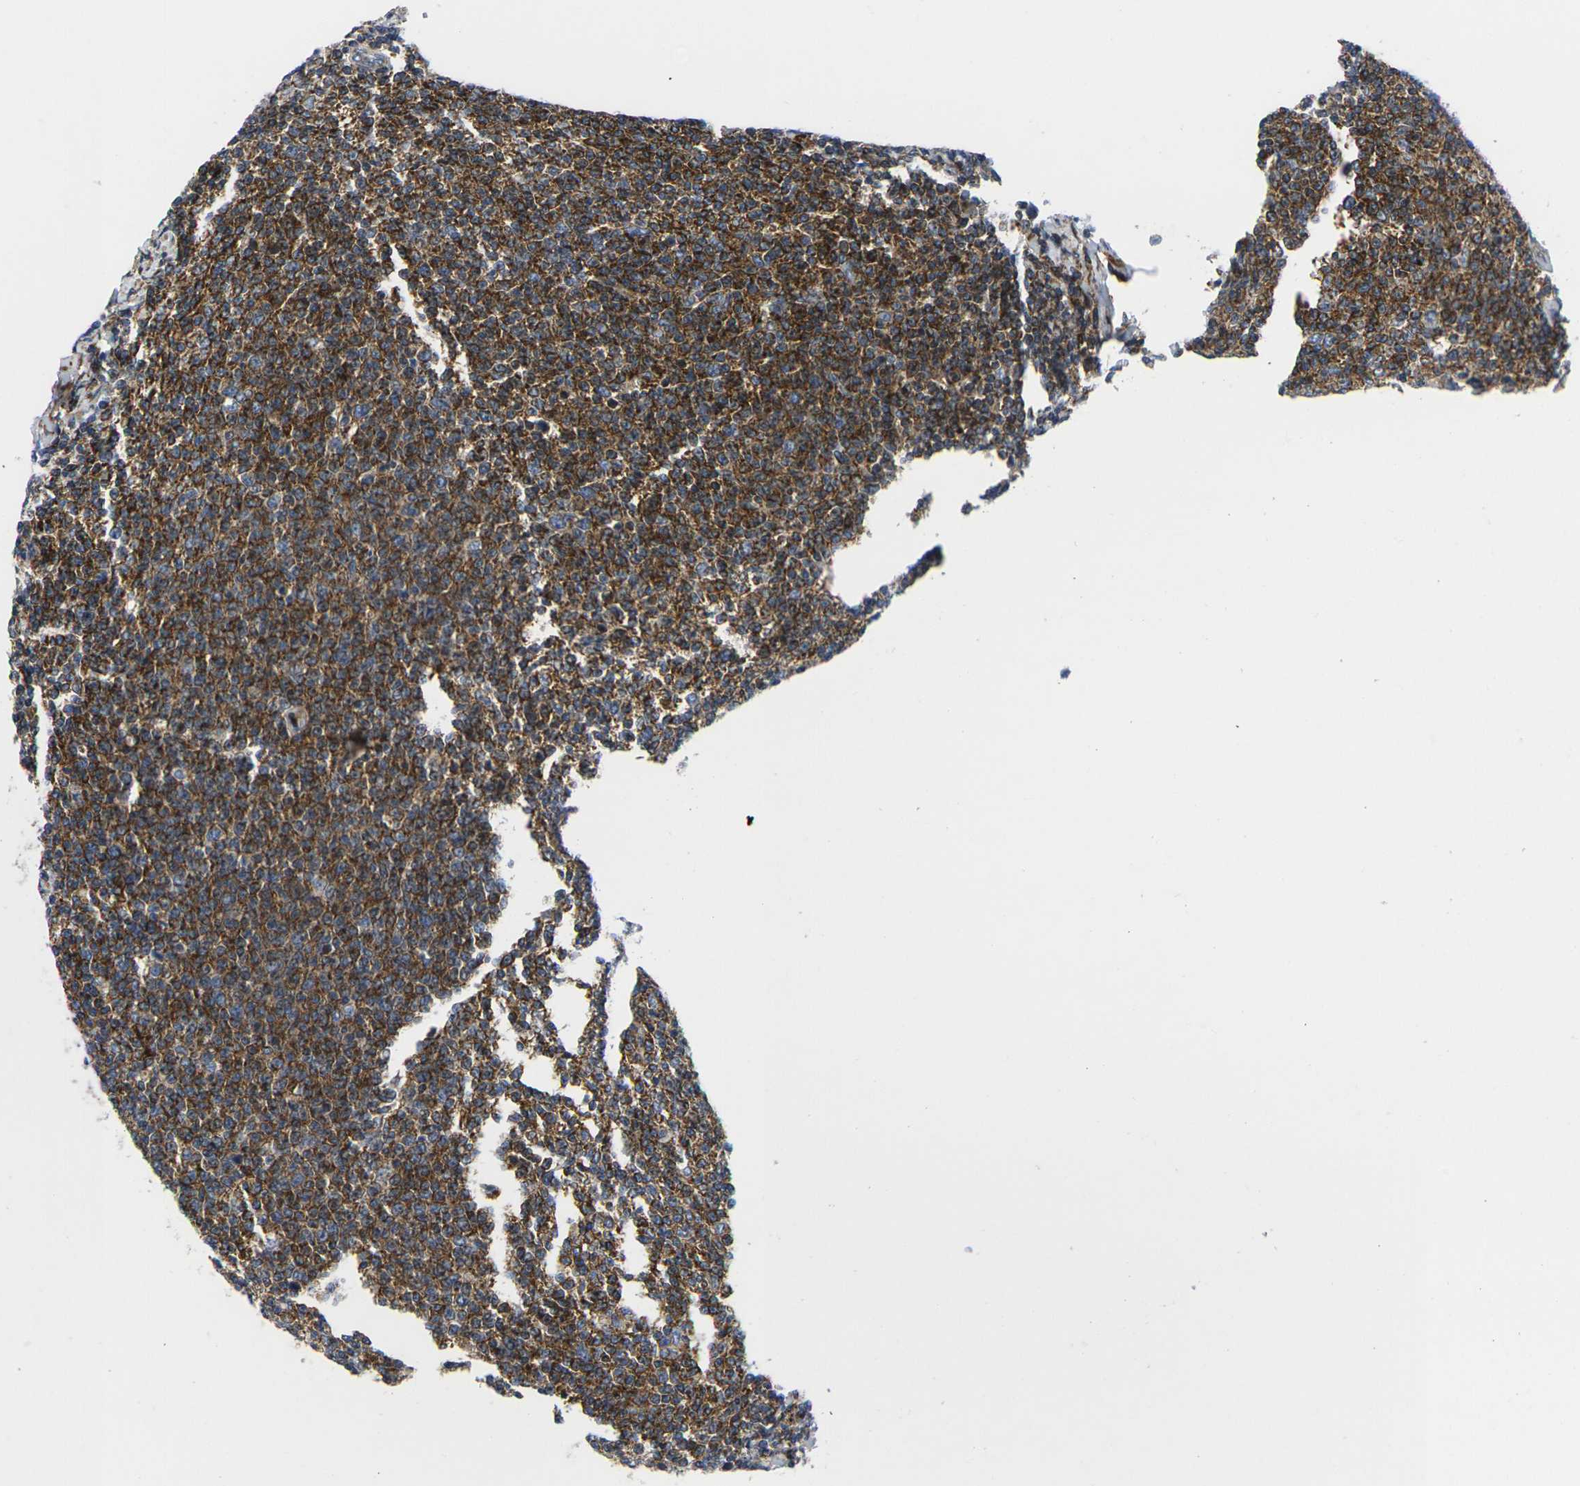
{"staining": {"intensity": "moderate", "quantity": ">75%", "location": "cytoplasmic/membranous"}, "tissue": "lymphoma", "cell_type": "Tumor cells", "image_type": "cancer", "snomed": [{"axis": "morphology", "description": "Malignant lymphoma, non-Hodgkin's type, Low grade"}, {"axis": "topography", "description": "Lymph node"}], "caption": "The immunohistochemical stain highlights moderate cytoplasmic/membranous expression in tumor cells of low-grade malignant lymphoma, non-Hodgkin's type tissue.", "gene": "GPR4", "patient": {"sex": "male", "age": 66}}